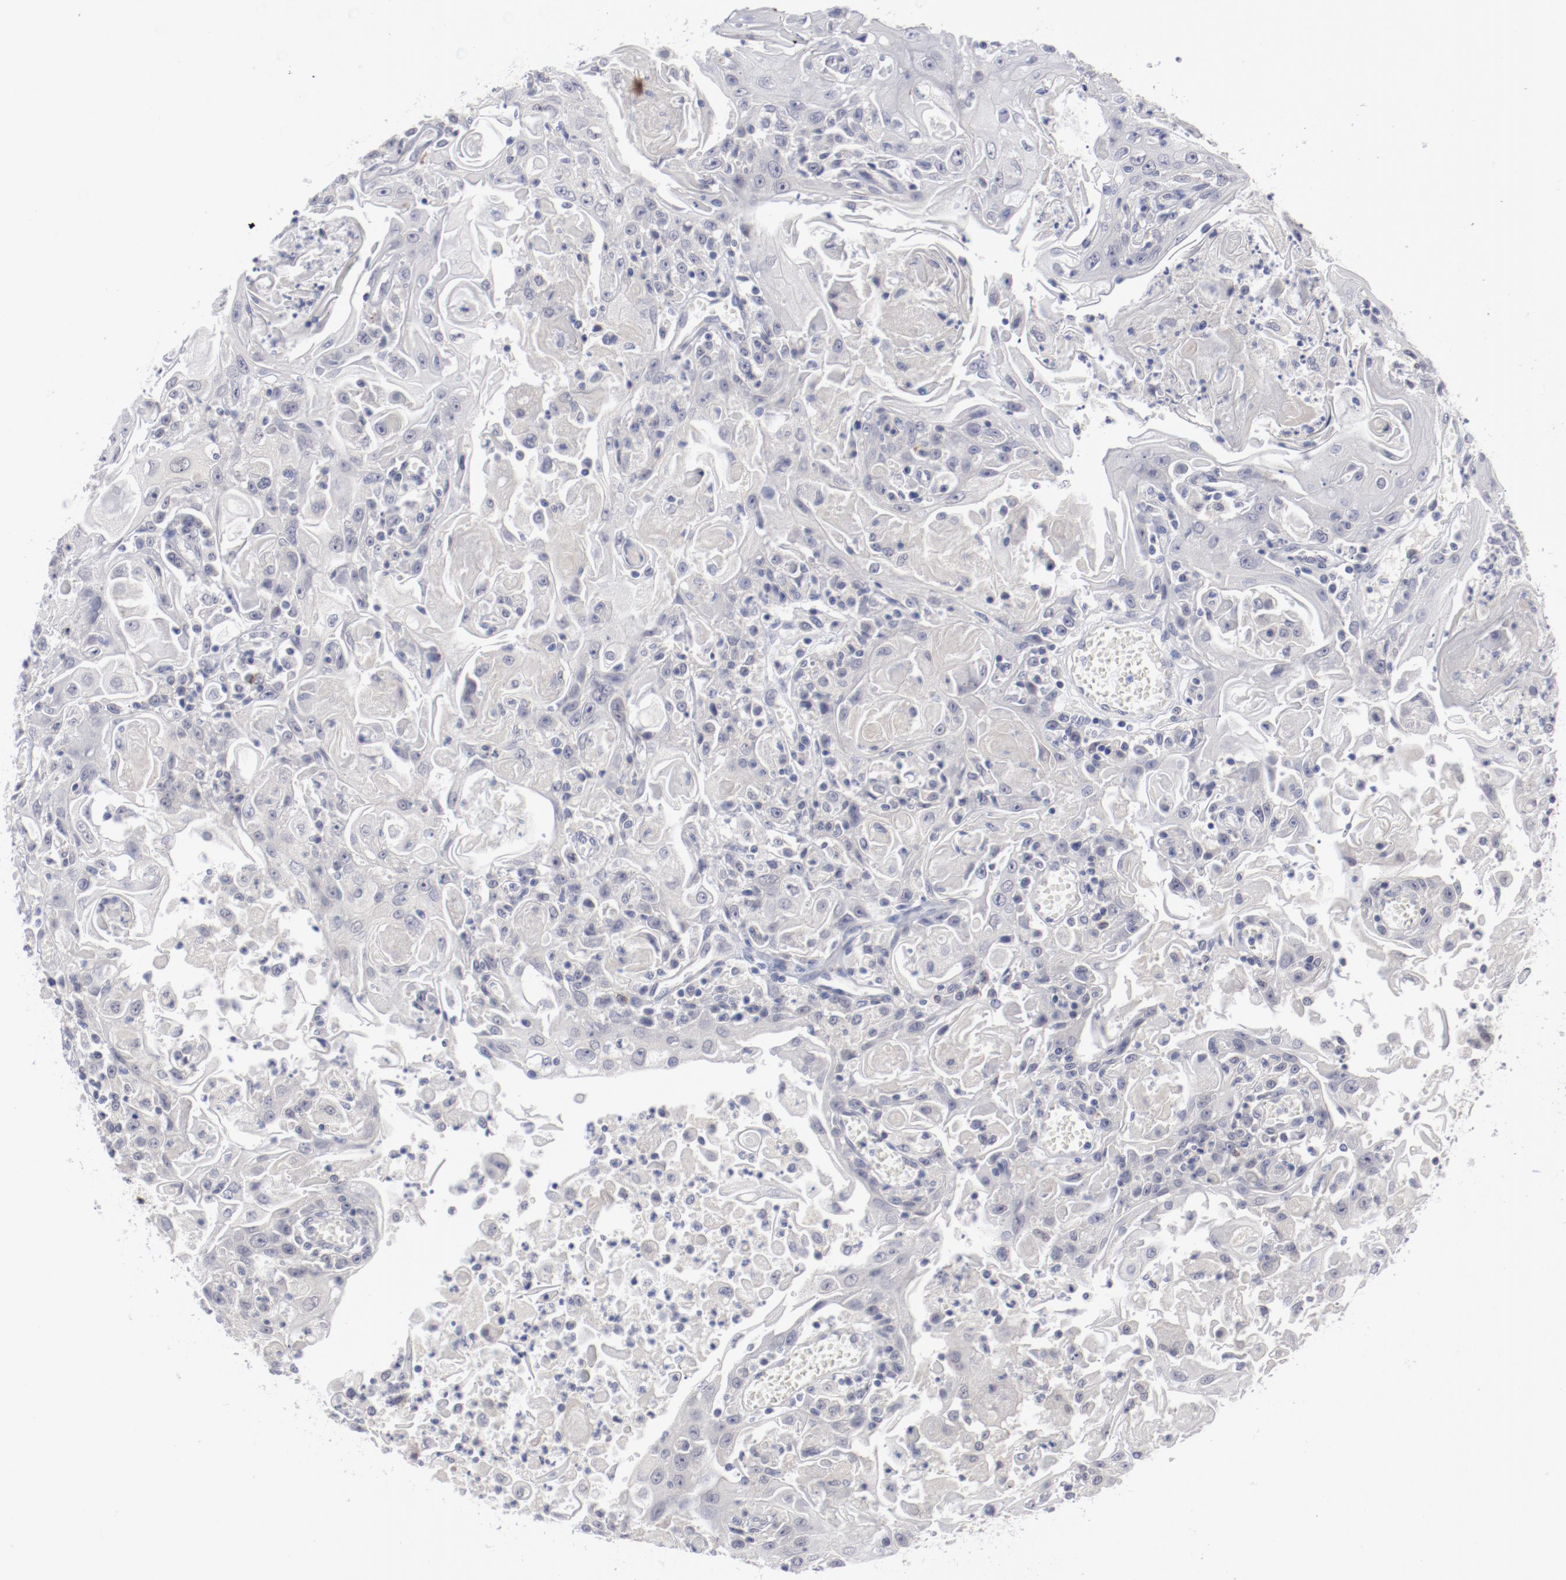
{"staining": {"intensity": "negative", "quantity": "none", "location": "none"}, "tissue": "head and neck cancer", "cell_type": "Tumor cells", "image_type": "cancer", "snomed": [{"axis": "morphology", "description": "Squamous cell carcinoma, NOS"}, {"axis": "topography", "description": "Oral tissue"}, {"axis": "topography", "description": "Head-Neck"}], "caption": "High magnification brightfield microscopy of head and neck squamous cell carcinoma stained with DAB (3,3'-diaminobenzidine) (brown) and counterstained with hematoxylin (blue): tumor cells show no significant staining.", "gene": "SH3BGR", "patient": {"sex": "female", "age": 76}}